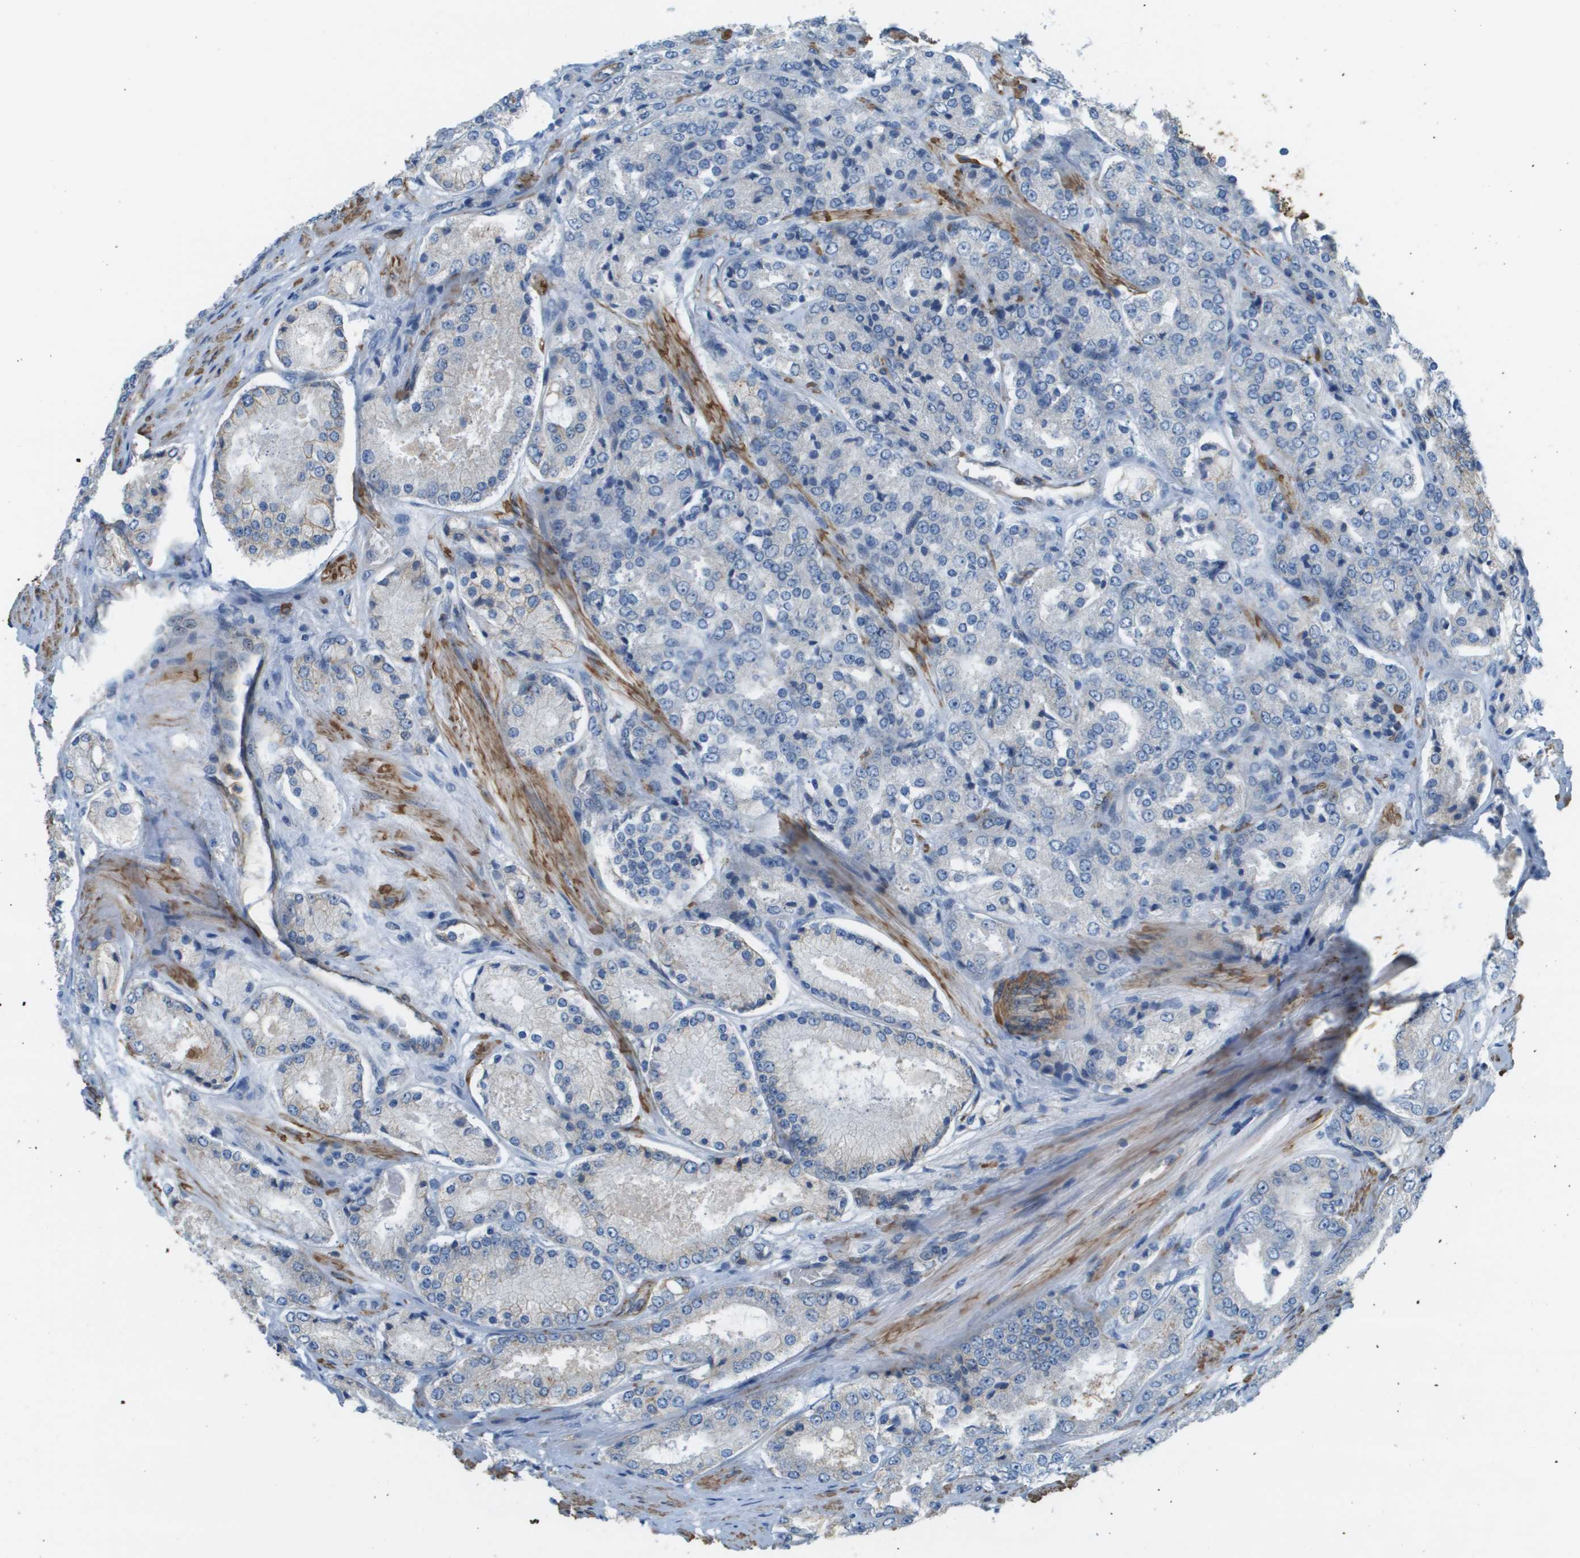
{"staining": {"intensity": "negative", "quantity": "none", "location": "none"}, "tissue": "prostate cancer", "cell_type": "Tumor cells", "image_type": "cancer", "snomed": [{"axis": "morphology", "description": "Adenocarcinoma, High grade"}, {"axis": "topography", "description": "Prostate"}], "caption": "Tumor cells are negative for brown protein staining in prostate adenocarcinoma (high-grade).", "gene": "MYH11", "patient": {"sex": "male", "age": 65}}